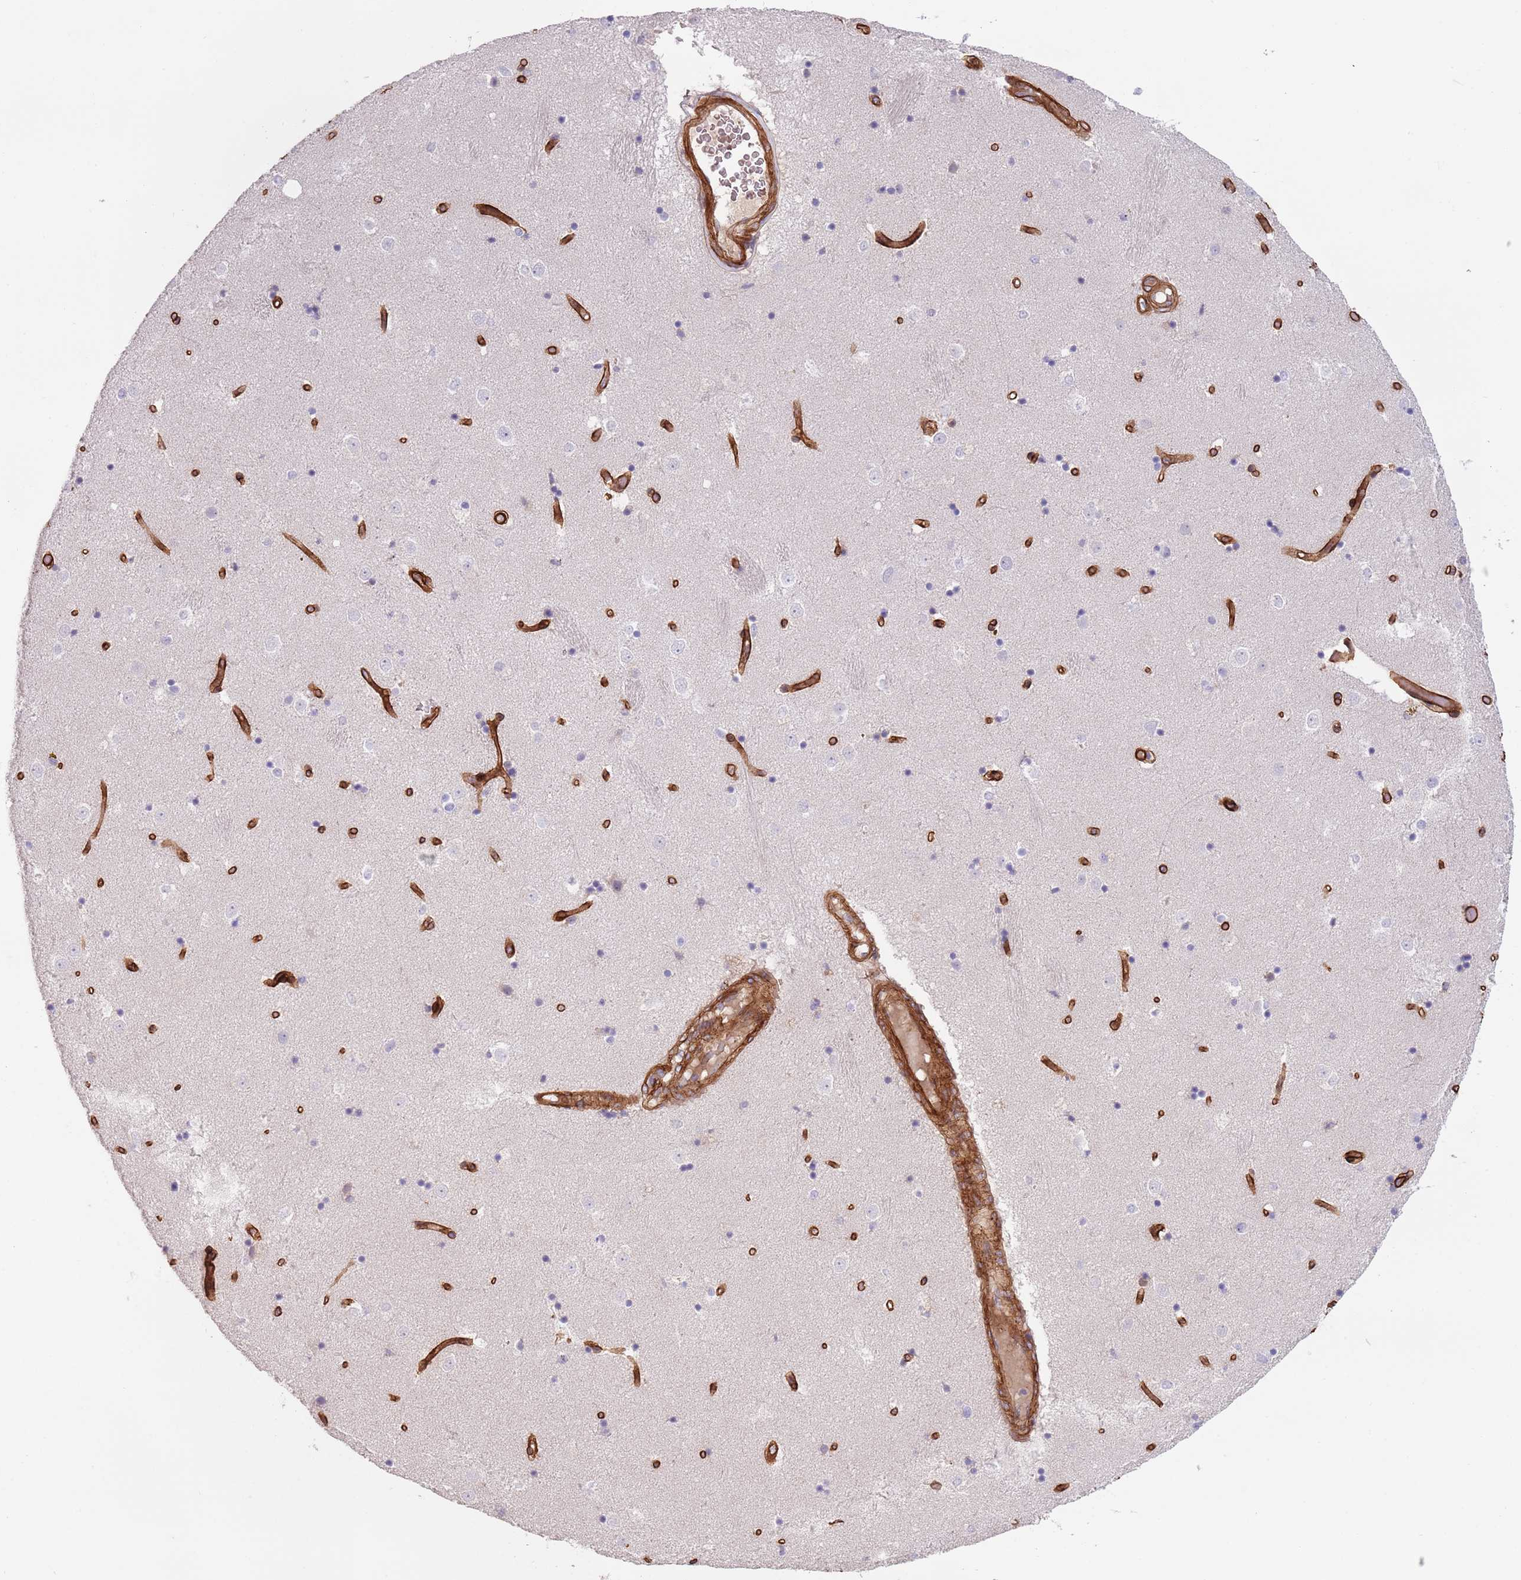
{"staining": {"intensity": "negative", "quantity": "none", "location": "none"}, "tissue": "caudate", "cell_type": "Glial cells", "image_type": "normal", "snomed": [{"axis": "morphology", "description": "Normal tissue, NOS"}, {"axis": "topography", "description": "Lateral ventricle wall"}], "caption": "Caudate was stained to show a protein in brown. There is no significant positivity in glial cells. Nuclei are stained in blue.", "gene": "TINAGL1", "patient": {"sex": "female", "age": 52}}